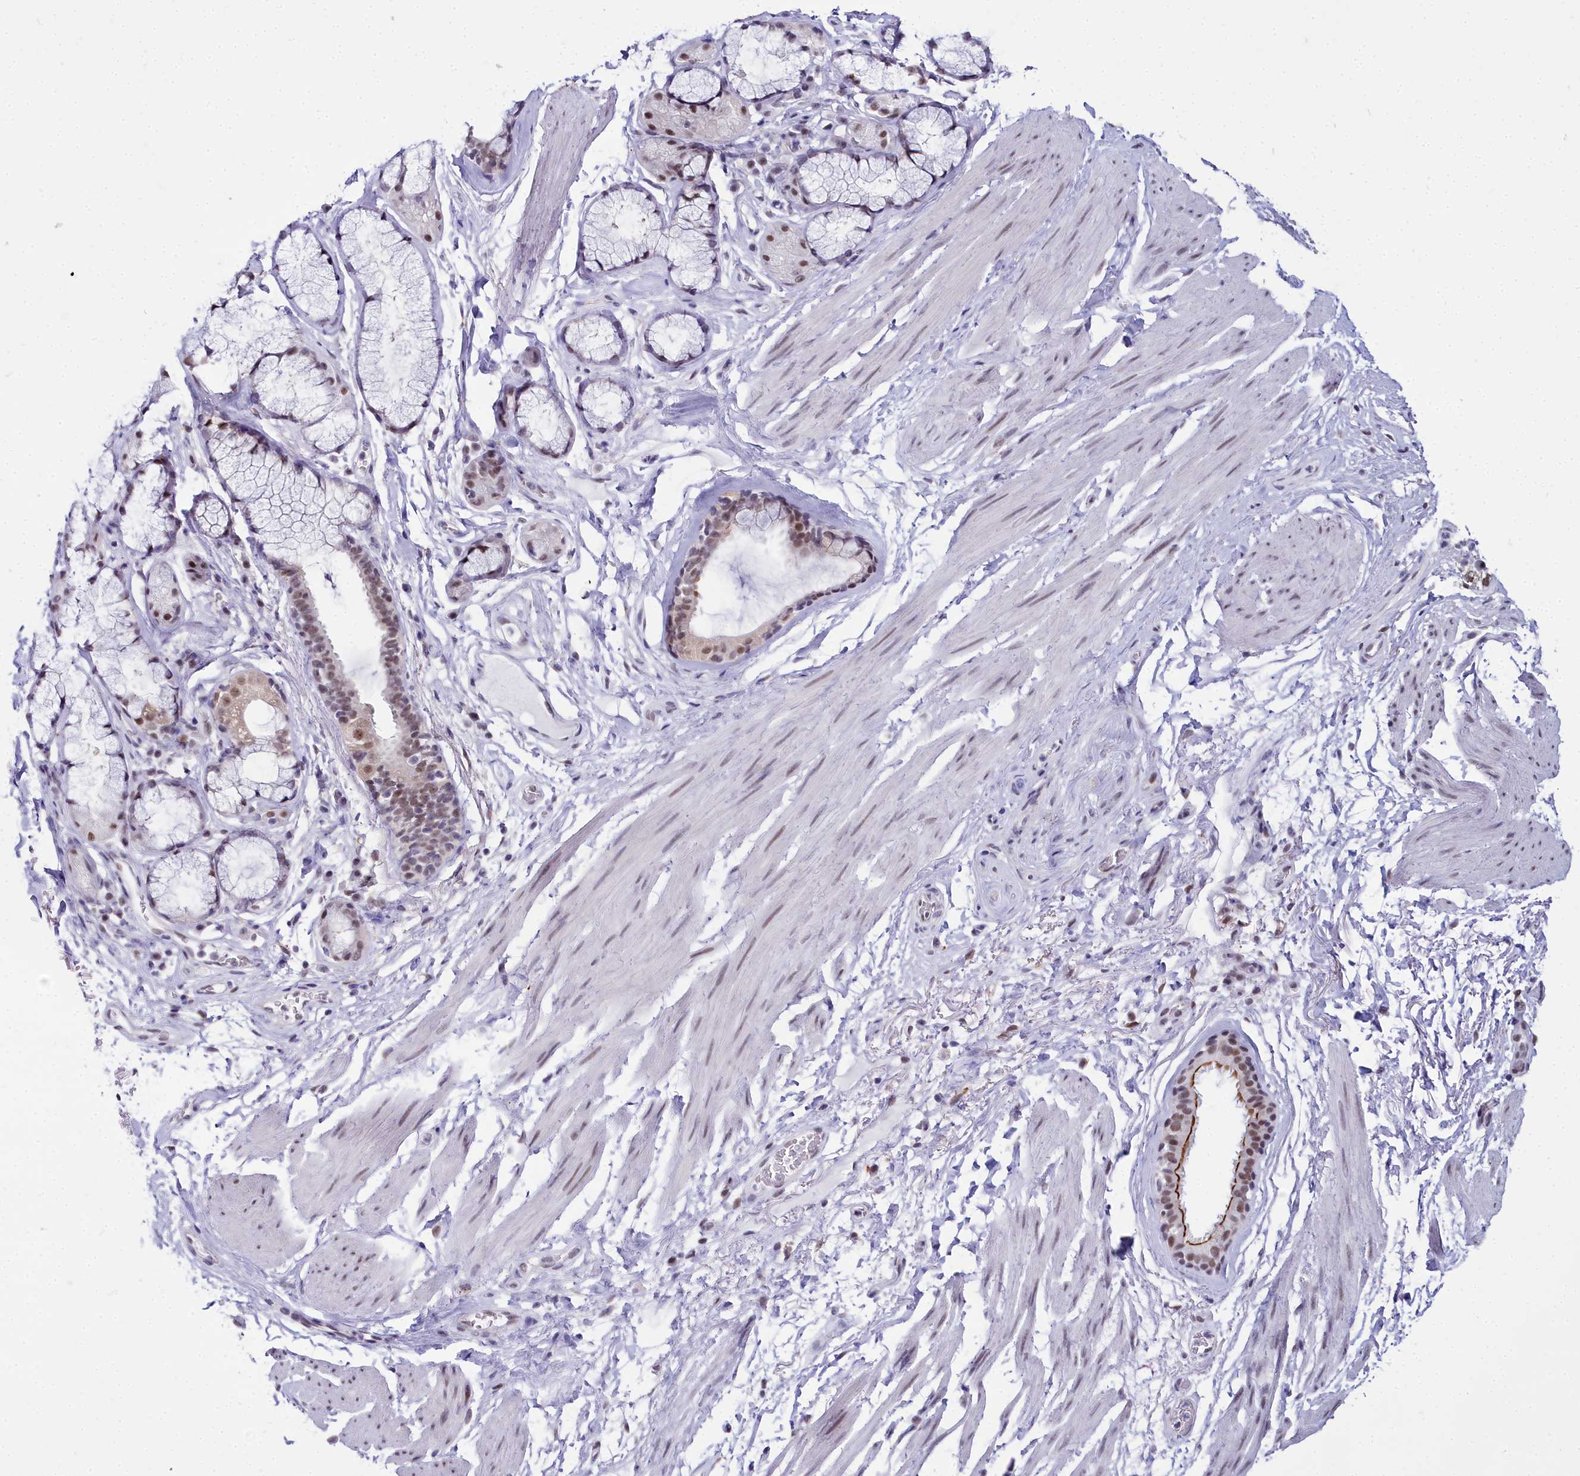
{"staining": {"intensity": "moderate", "quantity": ">75%", "location": "cytoplasmic/membranous,nuclear"}, "tissue": "adipose tissue", "cell_type": "Adipocytes", "image_type": "normal", "snomed": [{"axis": "morphology", "description": "Normal tissue, NOS"}, {"axis": "topography", "description": "Cartilage tissue"}], "caption": "This is an image of immunohistochemistry (IHC) staining of benign adipose tissue, which shows moderate positivity in the cytoplasmic/membranous,nuclear of adipocytes.", "gene": "RBM12", "patient": {"sex": "female", "age": 63}}